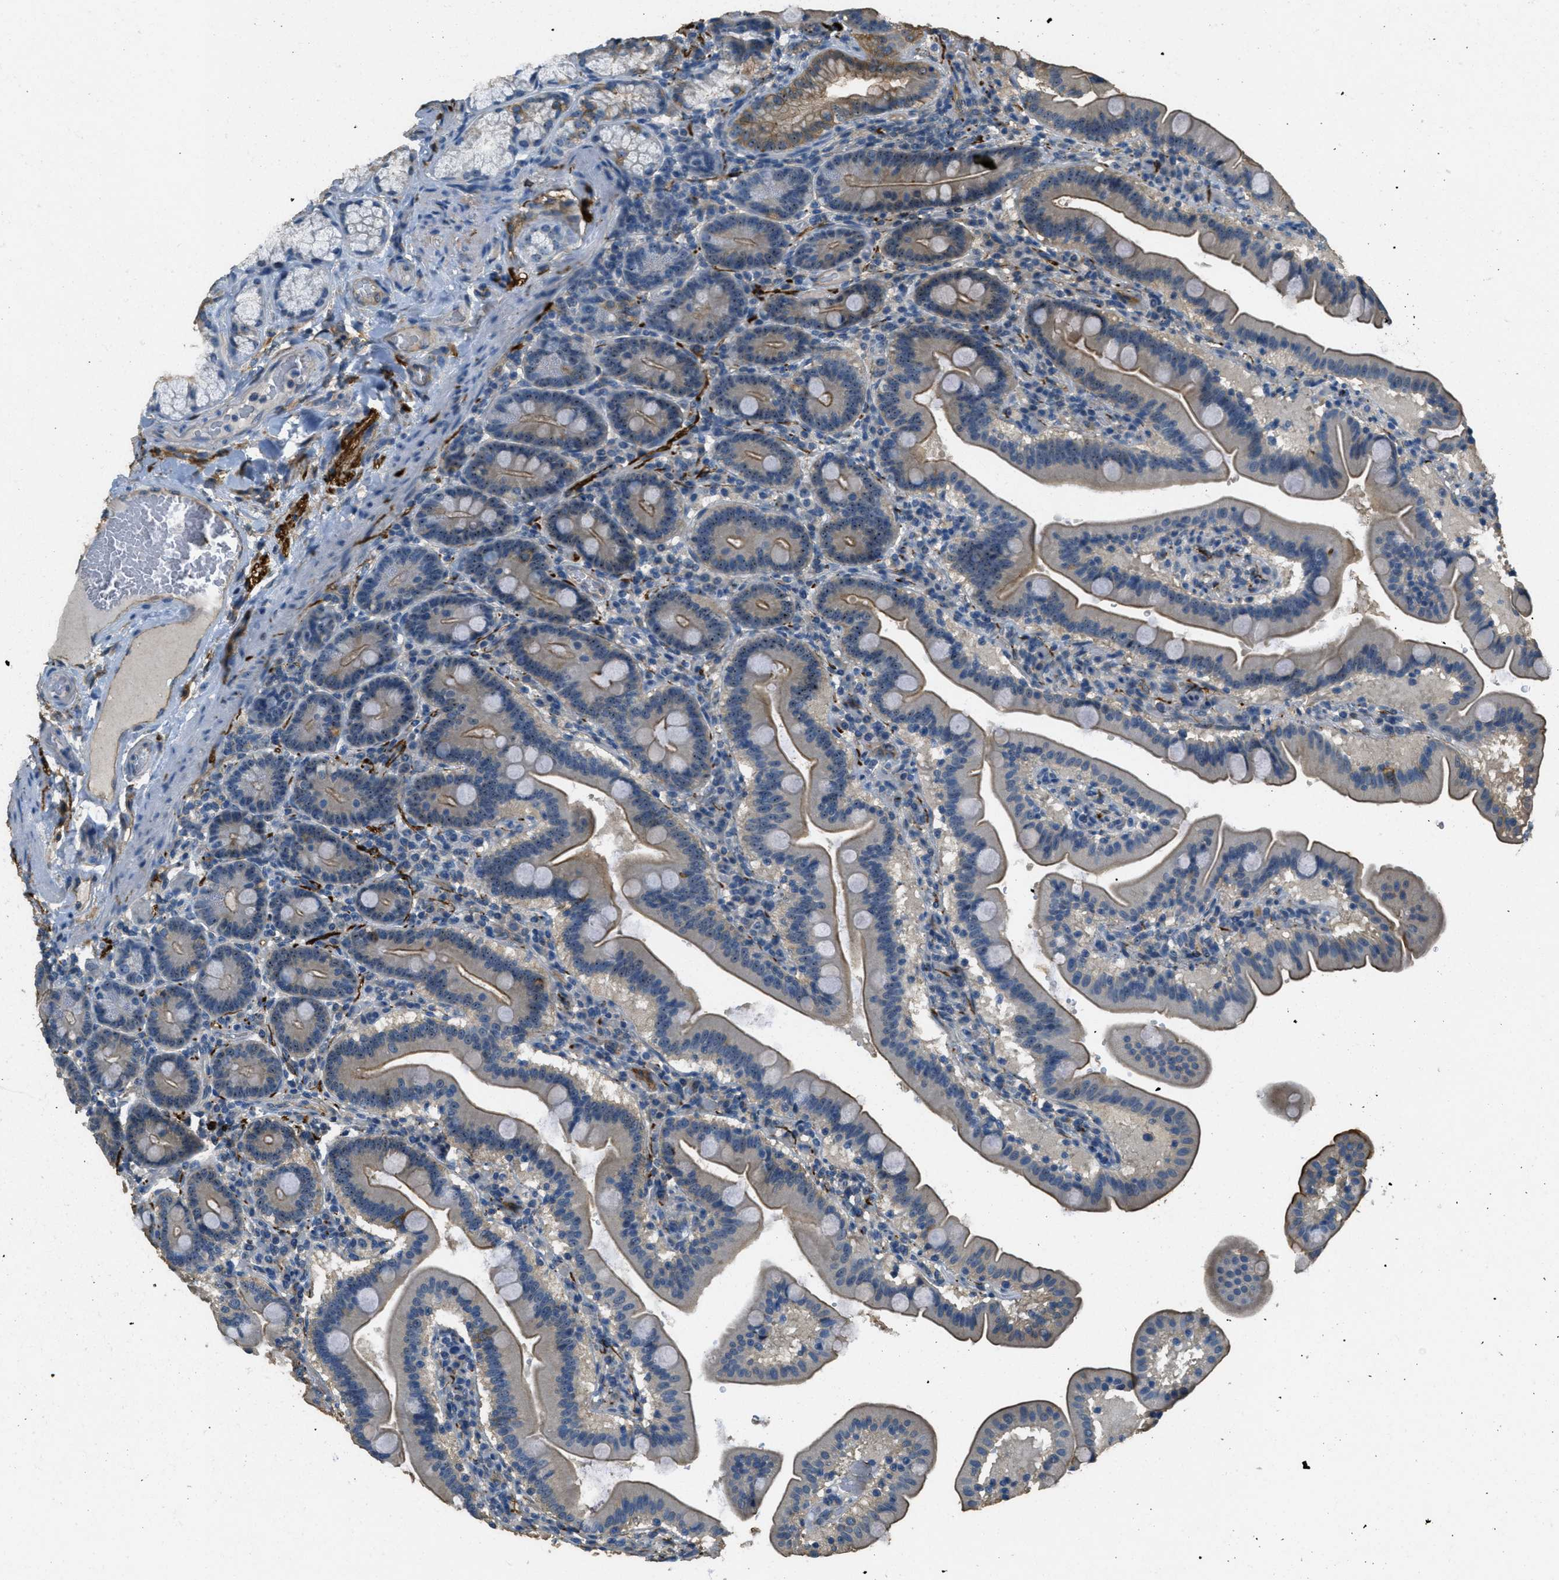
{"staining": {"intensity": "moderate", "quantity": ">75%", "location": "cytoplasmic/membranous,nuclear"}, "tissue": "duodenum", "cell_type": "Glandular cells", "image_type": "normal", "snomed": [{"axis": "morphology", "description": "Normal tissue, NOS"}, {"axis": "topography", "description": "Duodenum"}], "caption": "Glandular cells exhibit moderate cytoplasmic/membranous,nuclear staining in about >75% of cells in benign duodenum.", "gene": "OSMR", "patient": {"sex": "male", "age": 54}}